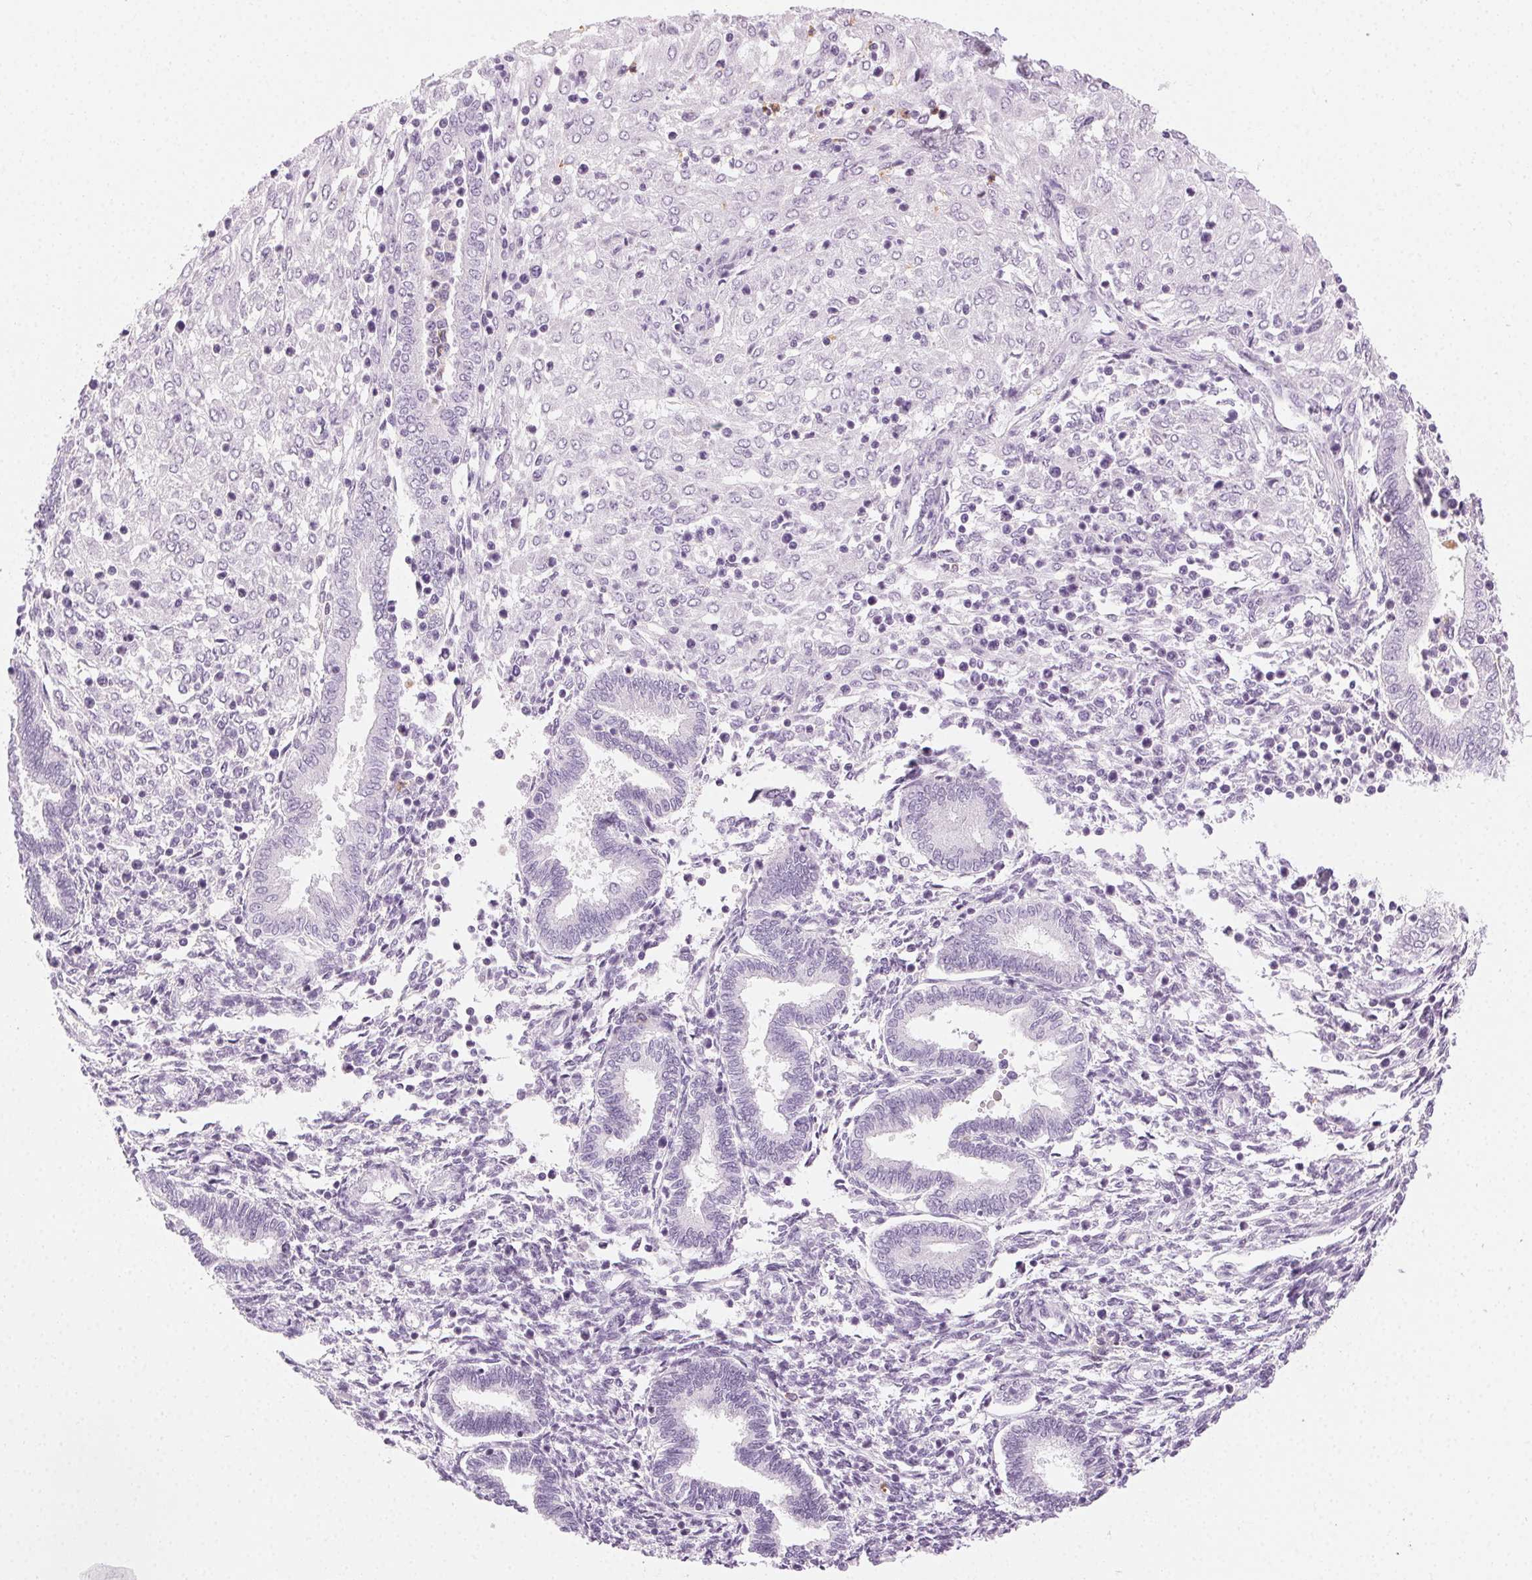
{"staining": {"intensity": "negative", "quantity": "none", "location": "none"}, "tissue": "endometrium", "cell_type": "Cells in endometrial stroma", "image_type": "normal", "snomed": [{"axis": "morphology", "description": "Normal tissue, NOS"}, {"axis": "topography", "description": "Endometrium"}], "caption": "The micrograph reveals no staining of cells in endometrial stroma in normal endometrium.", "gene": "MPO", "patient": {"sex": "female", "age": 42}}